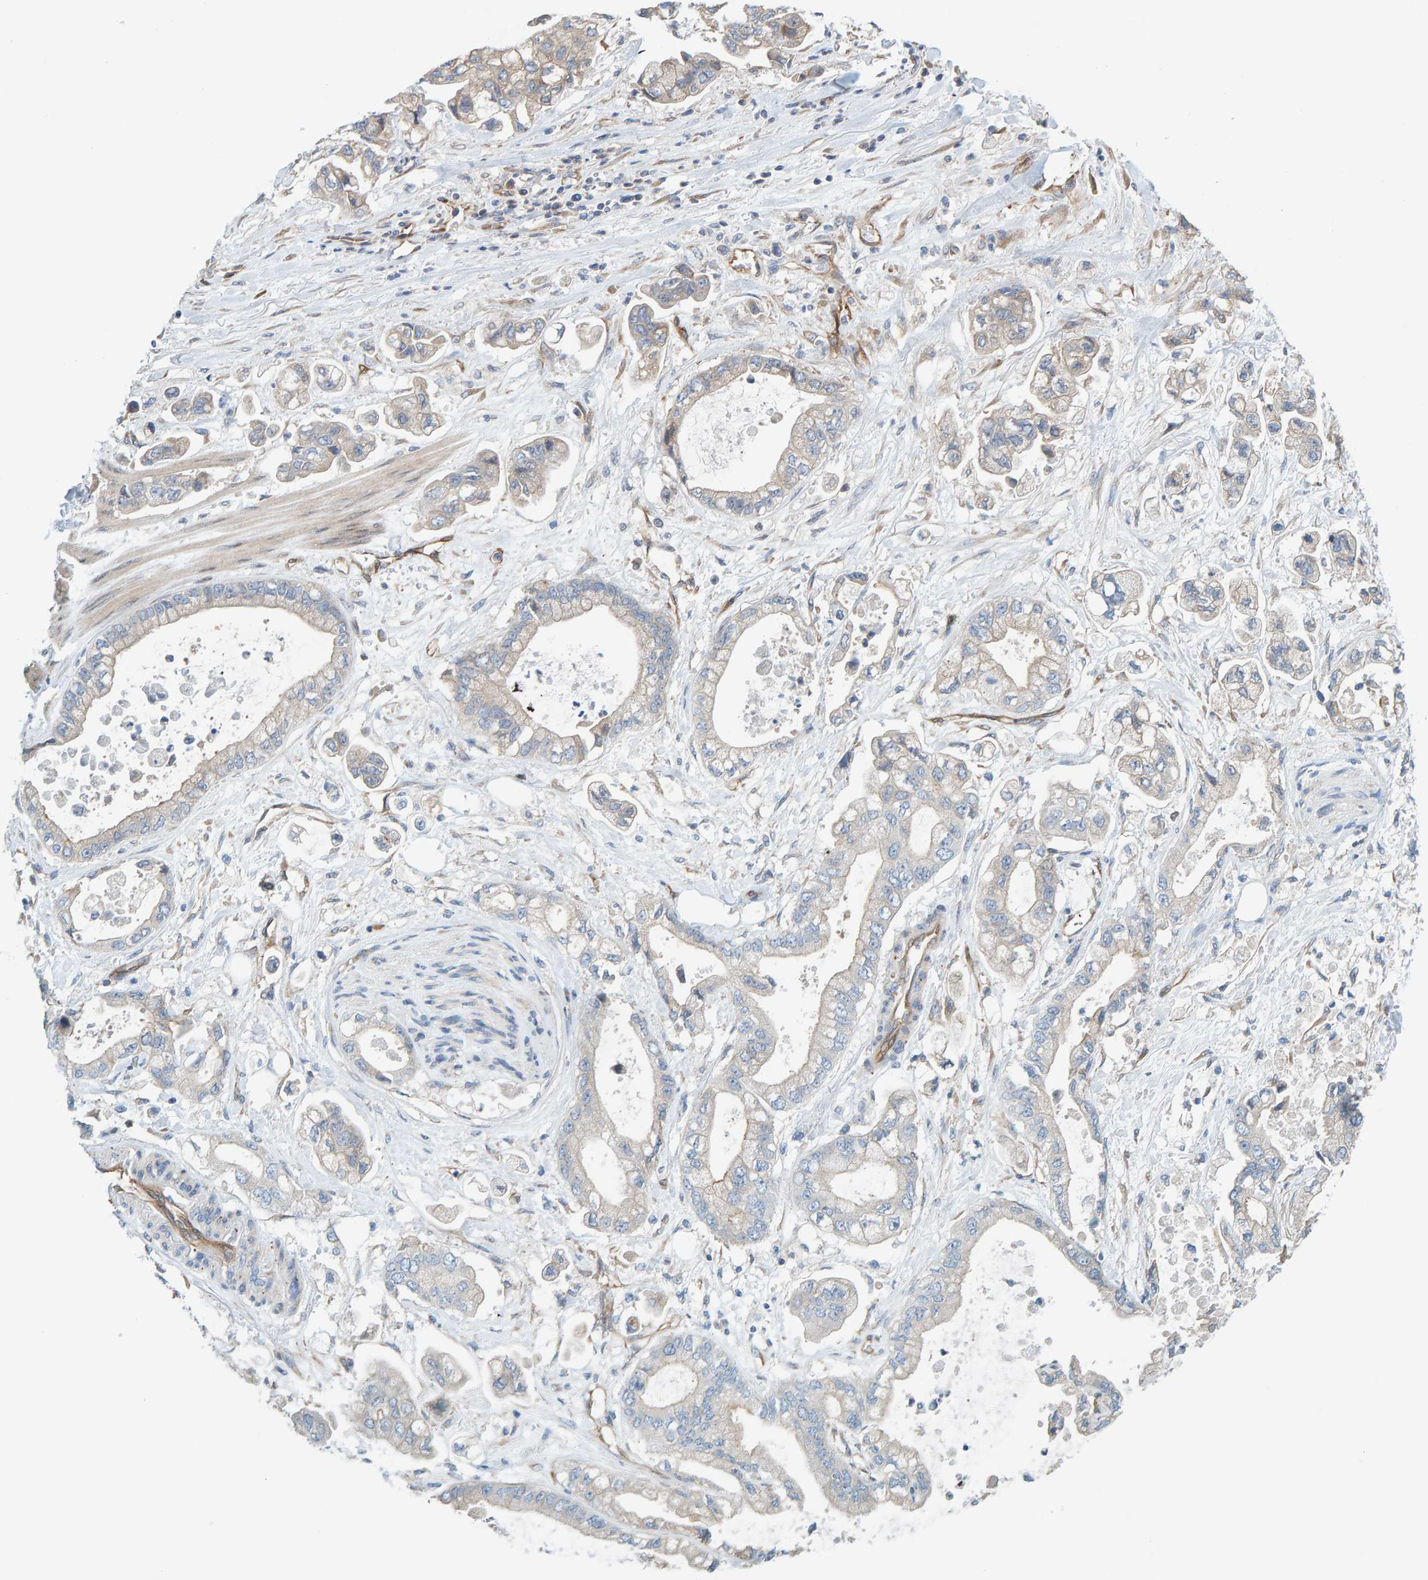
{"staining": {"intensity": "negative", "quantity": "none", "location": "none"}, "tissue": "stomach cancer", "cell_type": "Tumor cells", "image_type": "cancer", "snomed": [{"axis": "morphology", "description": "Normal tissue, NOS"}, {"axis": "morphology", "description": "Adenocarcinoma, NOS"}, {"axis": "topography", "description": "Stomach"}], "caption": "DAB (3,3'-diaminobenzidine) immunohistochemical staining of human stomach cancer exhibits no significant expression in tumor cells.", "gene": "PRKD2", "patient": {"sex": "male", "age": 62}}